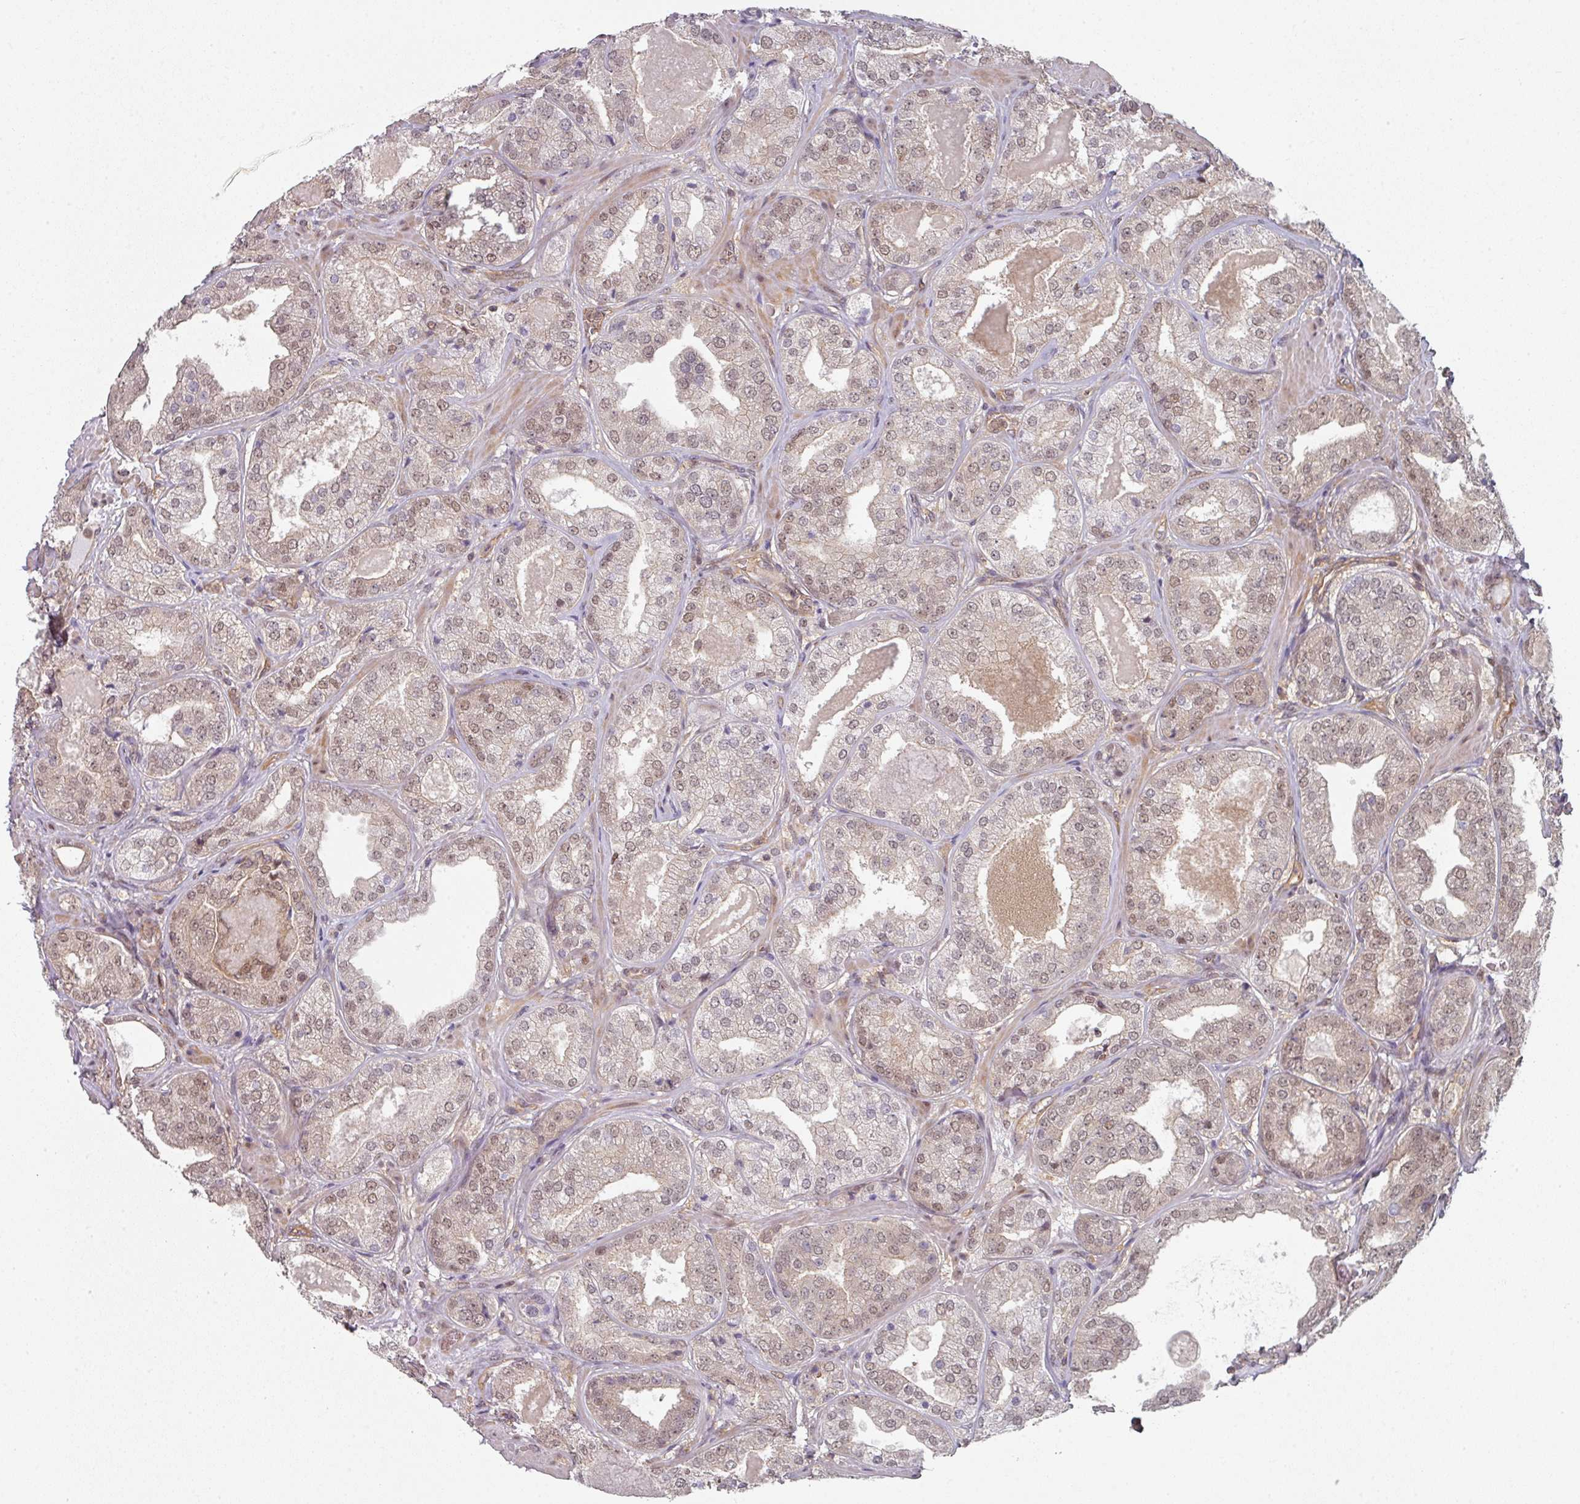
{"staining": {"intensity": "weak", "quantity": "25%-75%", "location": "nuclear"}, "tissue": "prostate cancer", "cell_type": "Tumor cells", "image_type": "cancer", "snomed": [{"axis": "morphology", "description": "Adenocarcinoma, High grade"}, {"axis": "topography", "description": "Prostate"}], "caption": "Protein expression analysis of prostate high-grade adenocarcinoma shows weak nuclear staining in about 25%-75% of tumor cells.", "gene": "PSME3IP1", "patient": {"sex": "male", "age": 63}}